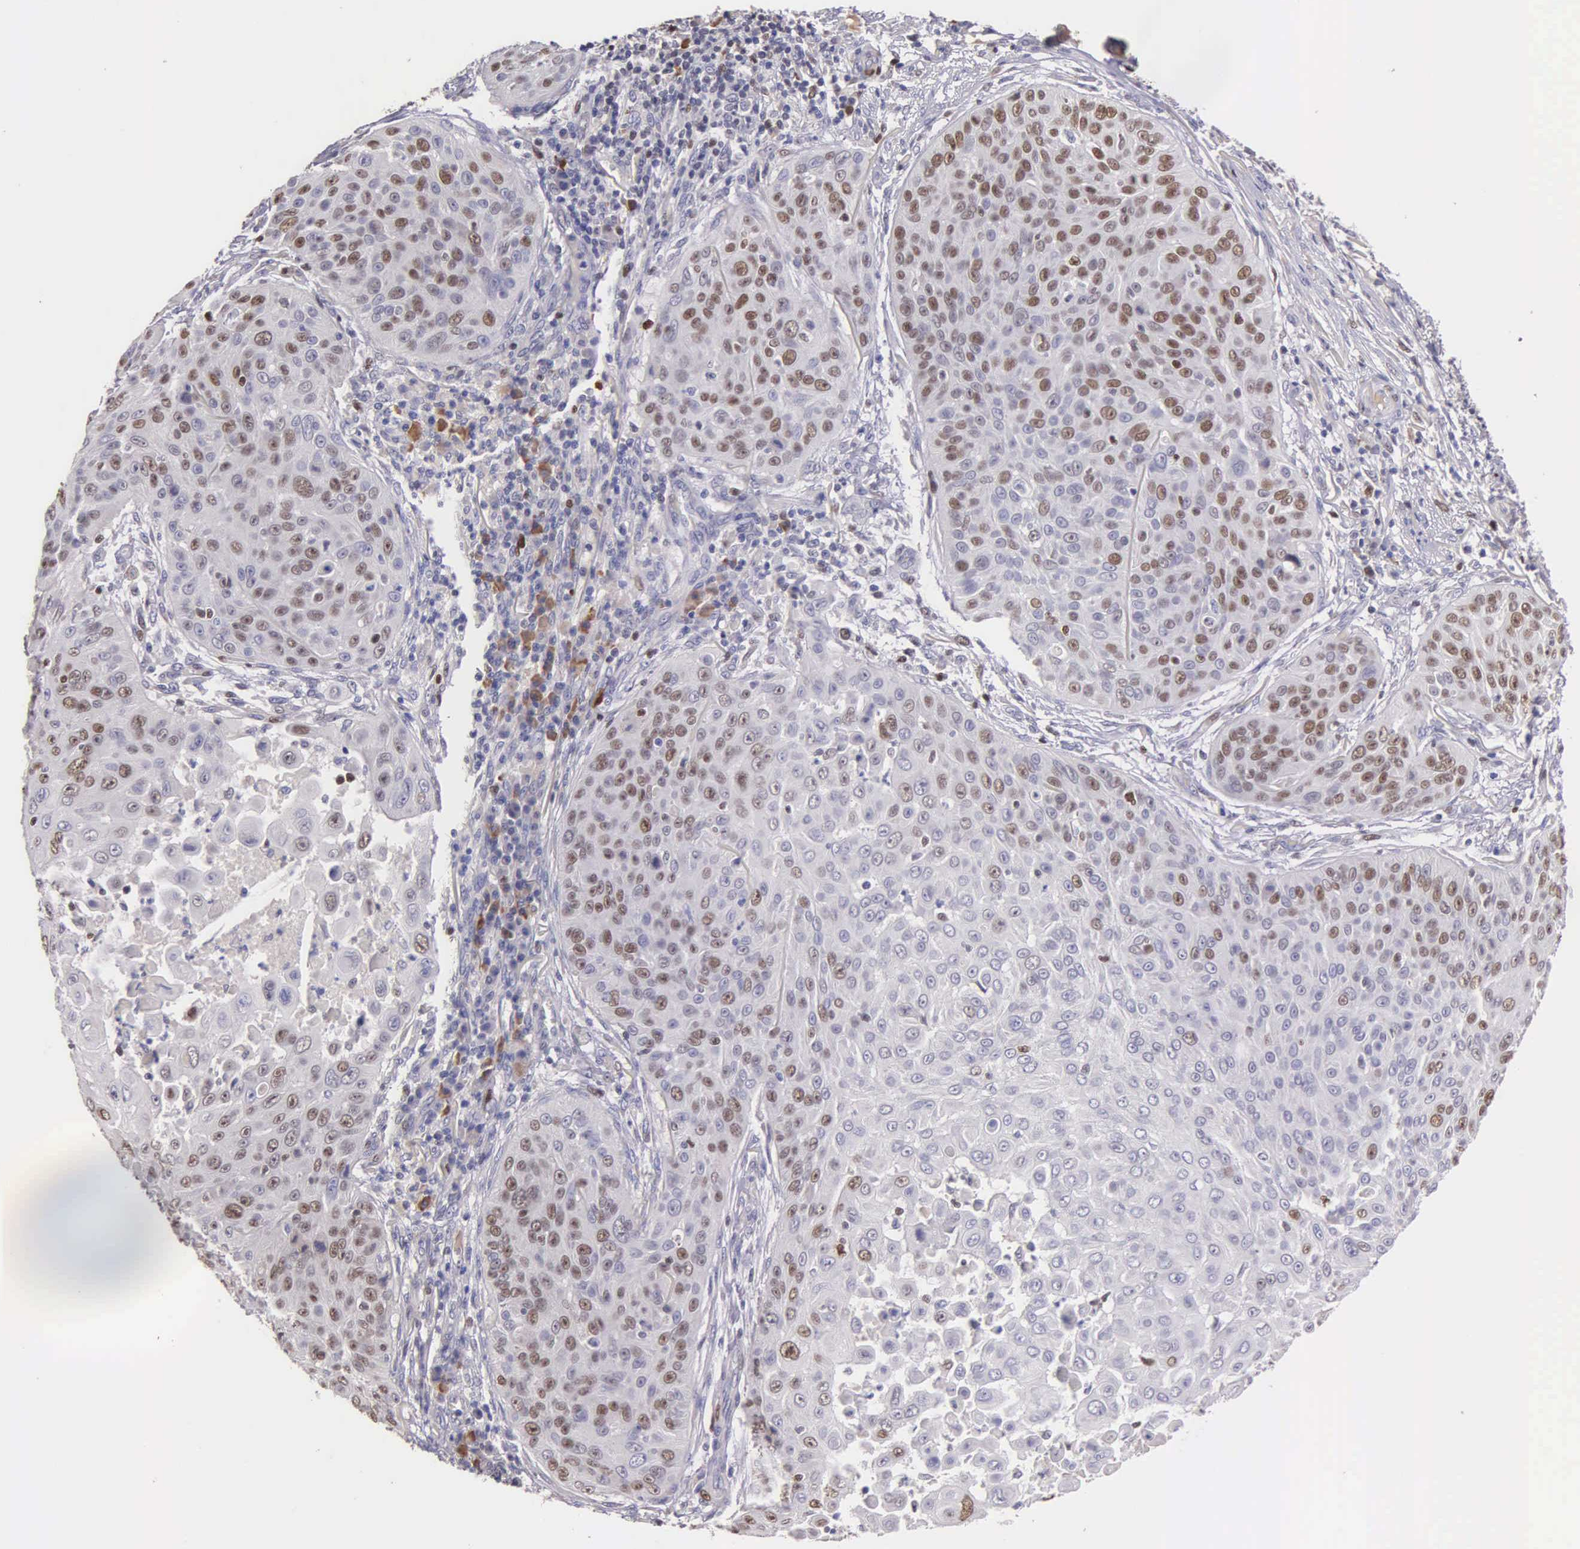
{"staining": {"intensity": "moderate", "quantity": "<25%", "location": "nuclear"}, "tissue": "skin cancer", "cell_type": "Tumor cells", "image_type": "cancer", "snomed": [{"axis": "morphology", "description": "Squamous cell carcinoma, NOS"}, {"axis": "topography", "description": "Skin"}], "caption": "Protein expression analysis of human squamous cell carcinoma (skin) reveals moderate nuclear positivity in approximately <25% of tumor cells.", "gene": "MCM5", "patient": {"sex": "male", "age": 82}}